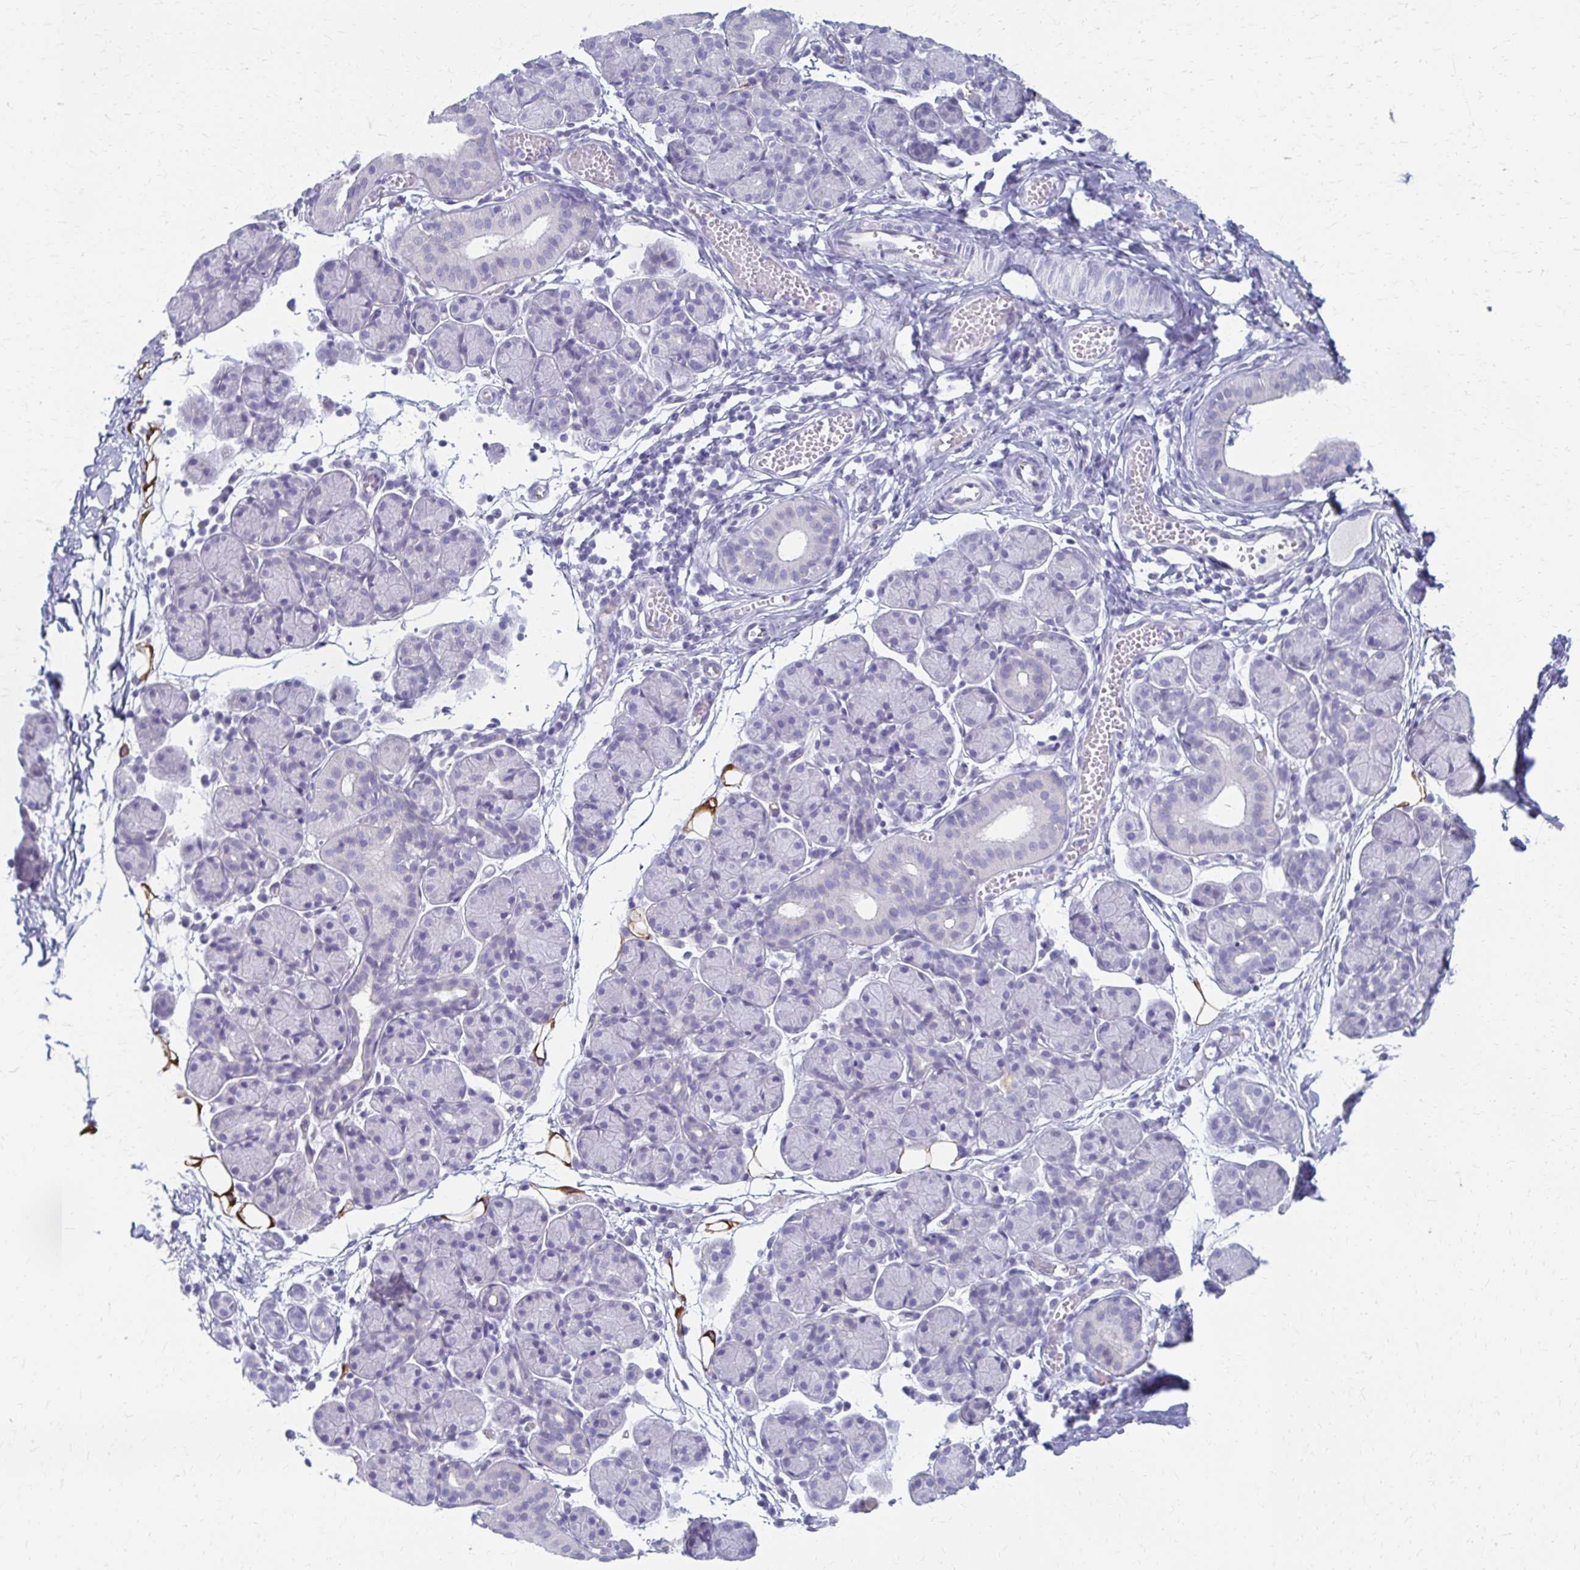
{"staining": {"intensity": "negative", "quantity": "none", "location": "none"}, "tissue": "salivary gland", "cell_type": "Glandular cells", "image_type": "normal", "snomed": [{"axis": "morphology", "description": "Normal tissue, NOS"}, {"axis": "morphology", "description": "Inflammation, NOS"}, {"axis": "topography", "description": "Lymph node"}, {"axis": "topography", "description": "Salivary gland"}], "caption": "This image is of normal salivary gland stained with IHC to label a protein in brown with the nuclei are counter-stained blue. There is no positivity in glandular cells.", "gene": "CYB5A", "patient": {"sex": "male", "age": 3}}